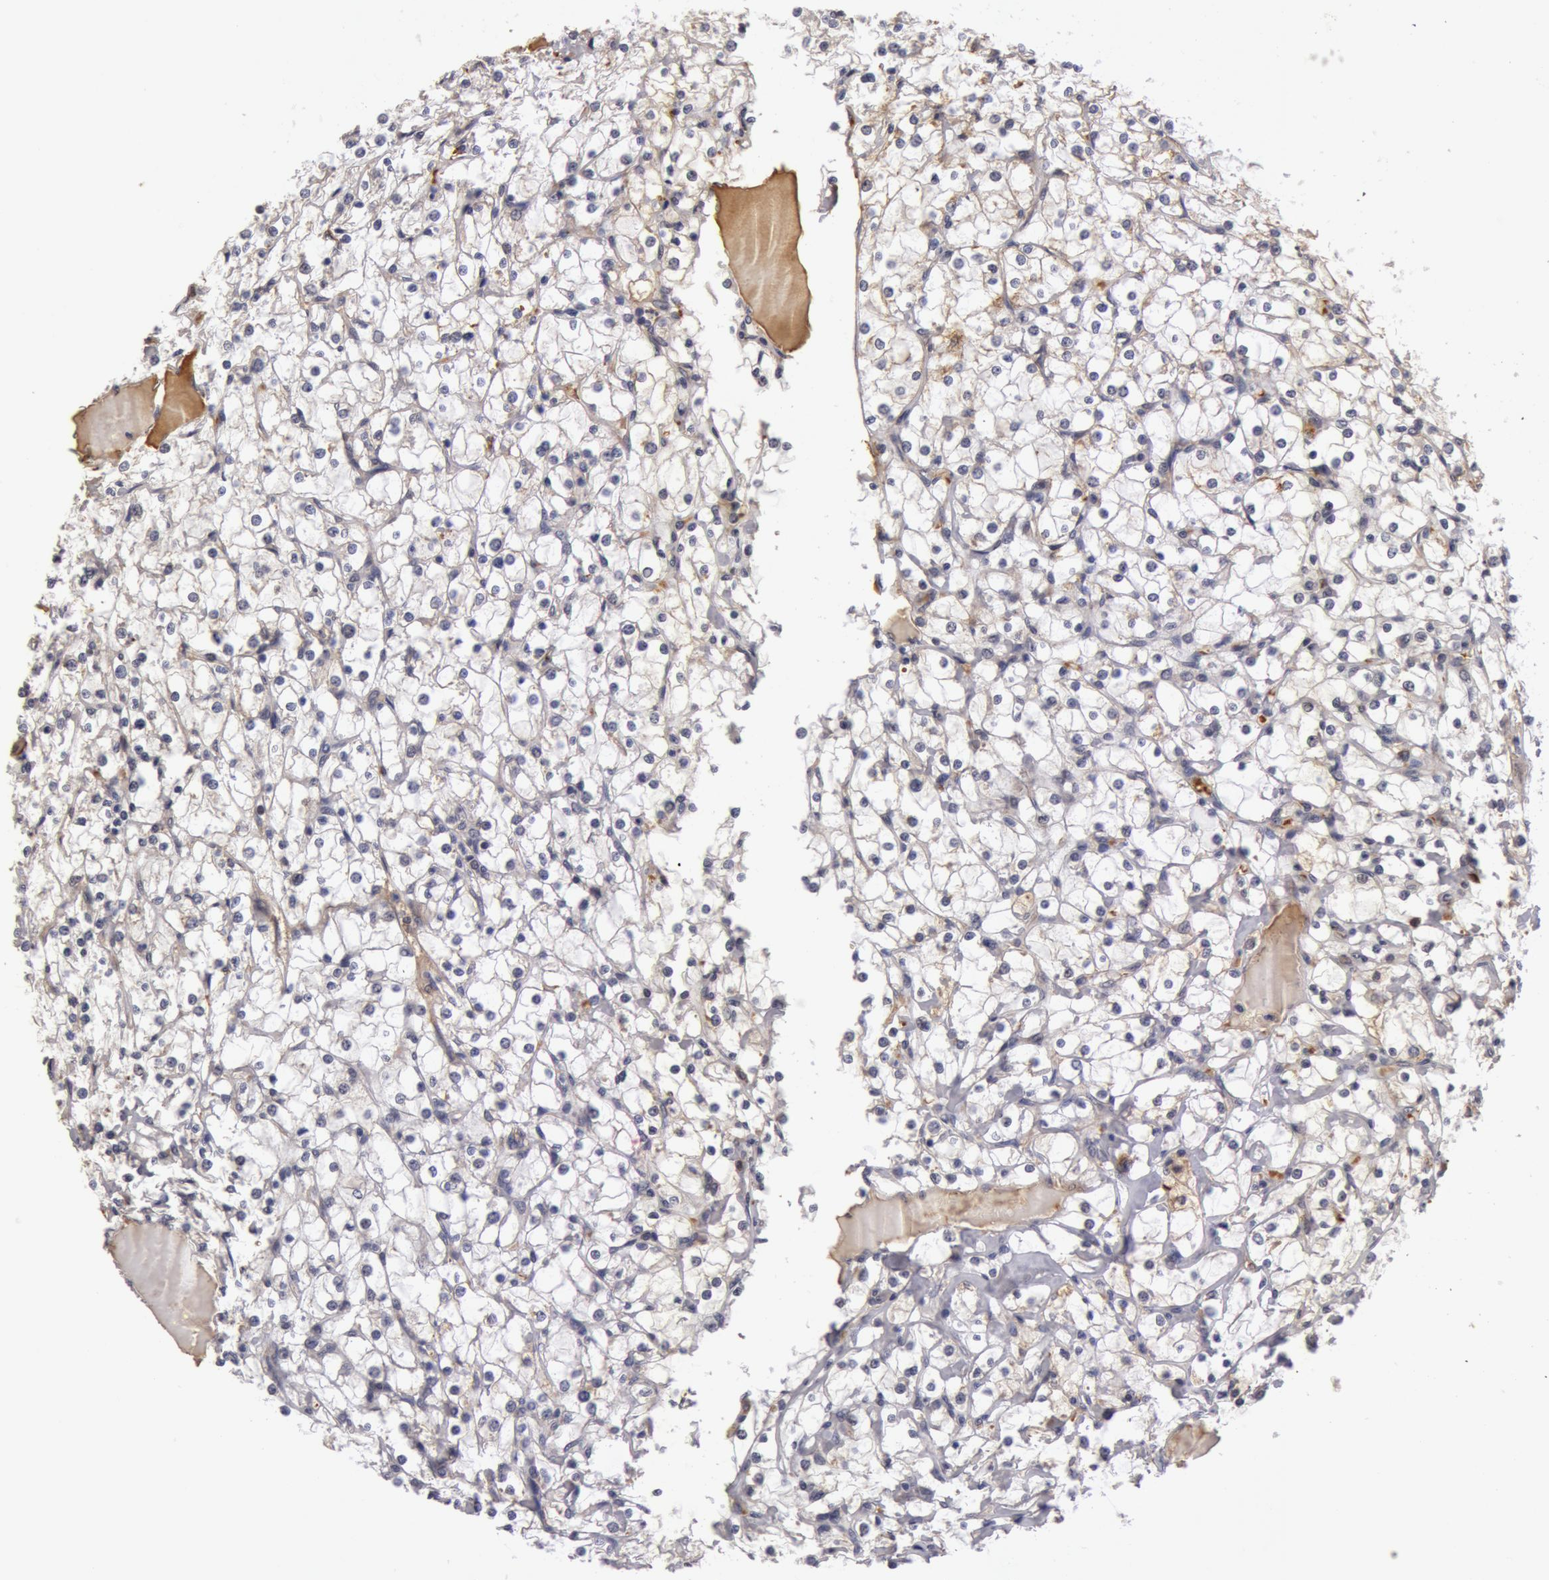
{"staining": {"intensity": "weak", "quantity": "<25%", "location": "cytoplasmic/membranous"}, "tissue": "renal cancer", "cell_type": "Tumor cells", "image_type": "cancer", "snomed": [{"axis": "morphology", "description": "Adenocarcinoma, NOS"}, {"axis": "topography", "description": "Kidney"}], "caption": "A micrograph of human renal cancer (adenocarcinoma) is negative for staining in tumor cells. (Immunohistochemistry, brightfield microscopy, high magnification).", "gene": "SYTL4", "patient": {"sex": "female", "age": 73}}